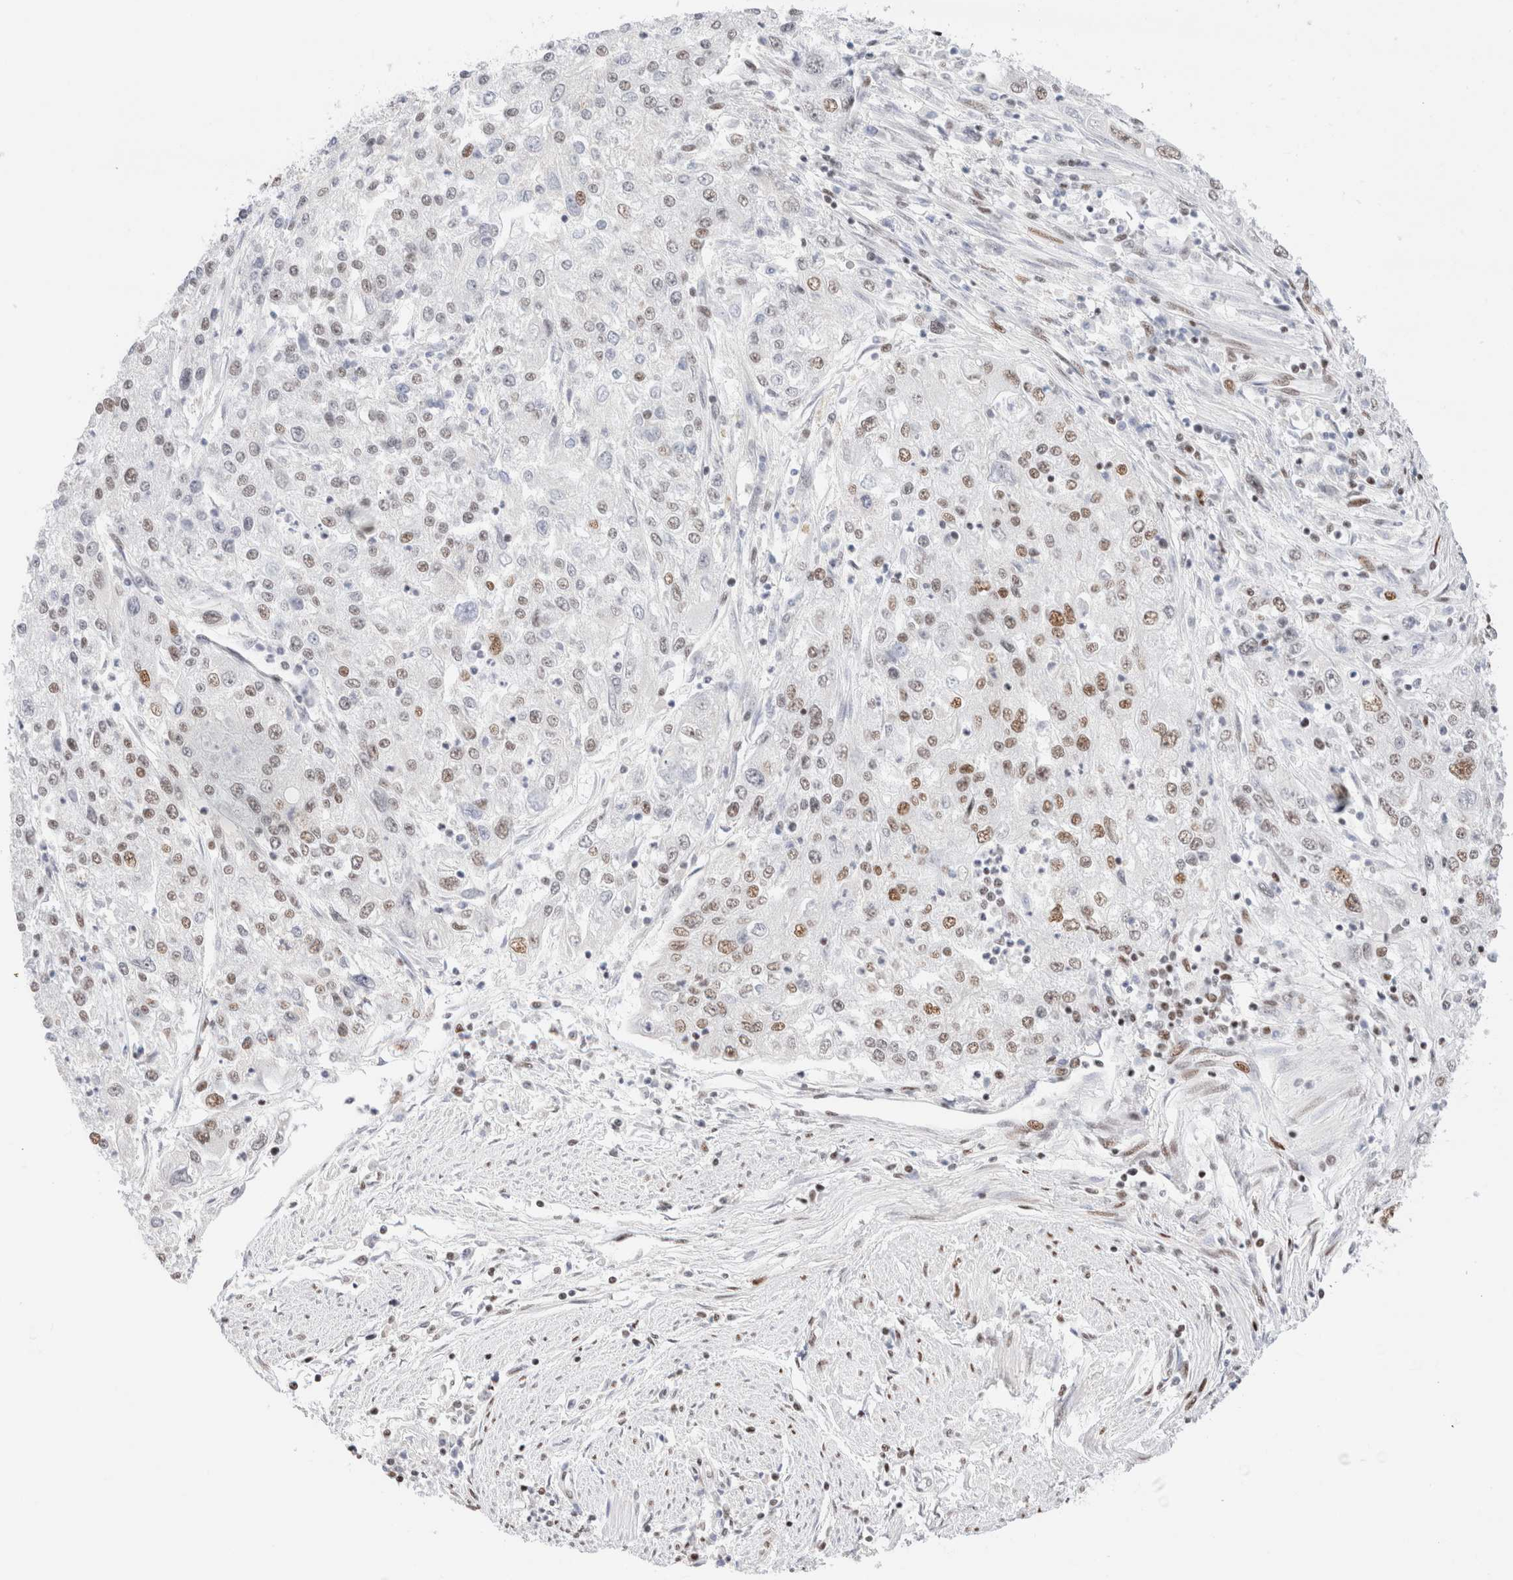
{"staining": {"intensity": "weak", "quantity": "25%-75%", "location": "nuclear"}, "tissue": "endometrial cancer", "cell_type": "Tumor cells", "image_type": "cancer", "snomed": [{"axis": "morphology", "description": "Adenocarcinoma, NOS"}, {"axis": "topography", "description": "Endometrium"}], "caption": "Human endometrial cancer stained with a protein marker displays weak staining in tumor cells.", "gene": "ZNF282", "patient": {"sex": "female", "age": 49}}